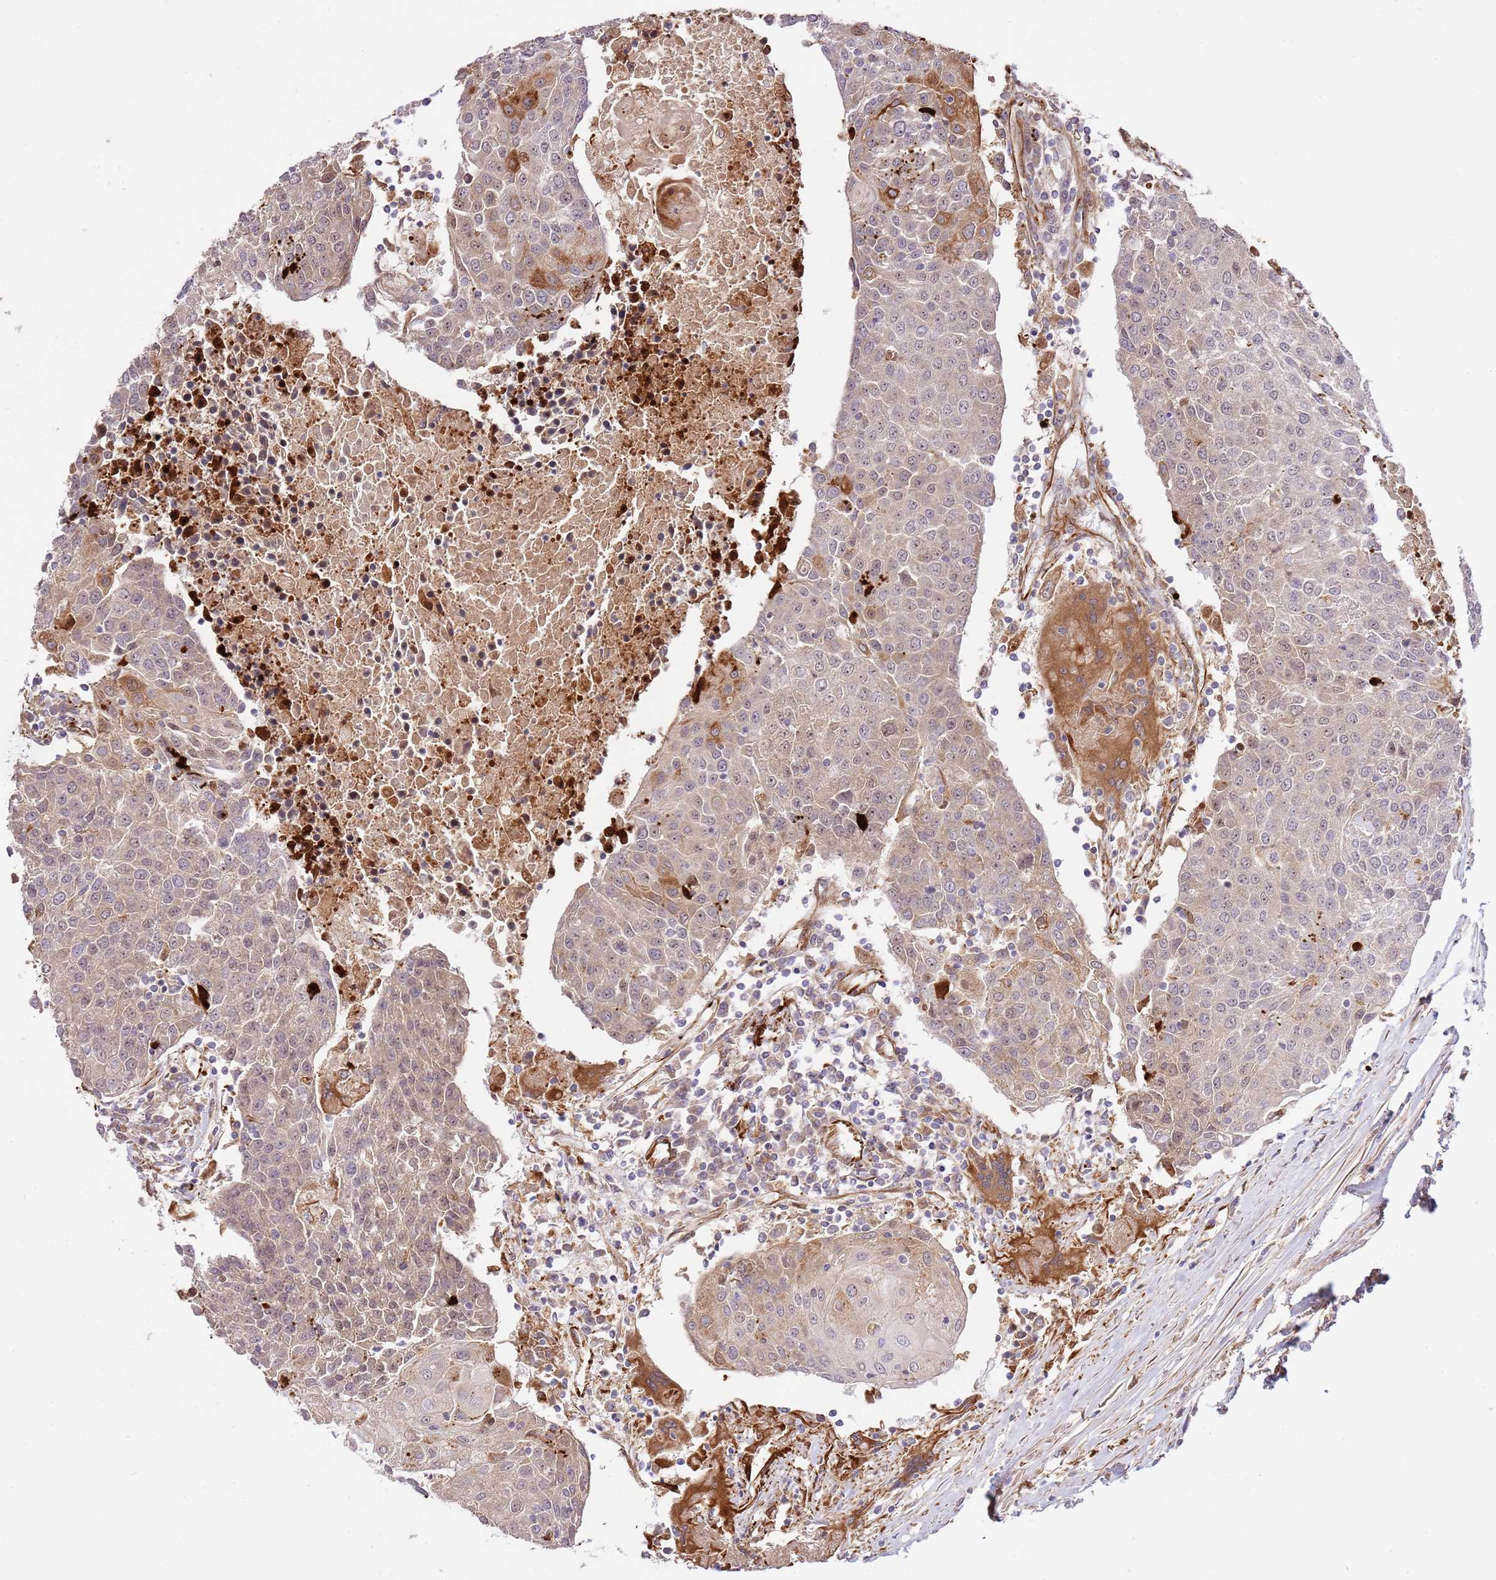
{"staining": {"intensity": "weak", "quantity": "25%-75%", "location": "cytoplasmic/membranous"}, "tissue": "urothelial cancer", "cell_type": "Tumor cells", "image_type": "cancer", "snomed": [{"axis": "morphology", "description": "Urothelial carcinoma, High grade"}, {"axis": "topography", "description": "Urinary bladder"}], "caption": "DAB immunohistochemical staining of urothelial carcinoma (high-grade) shows weak cytoplasmic/membranous protein positivity in approximately 25%-75% of tumor cells.", "gene": "NEK3", "patient": {"sex": "female", "age": 85}}